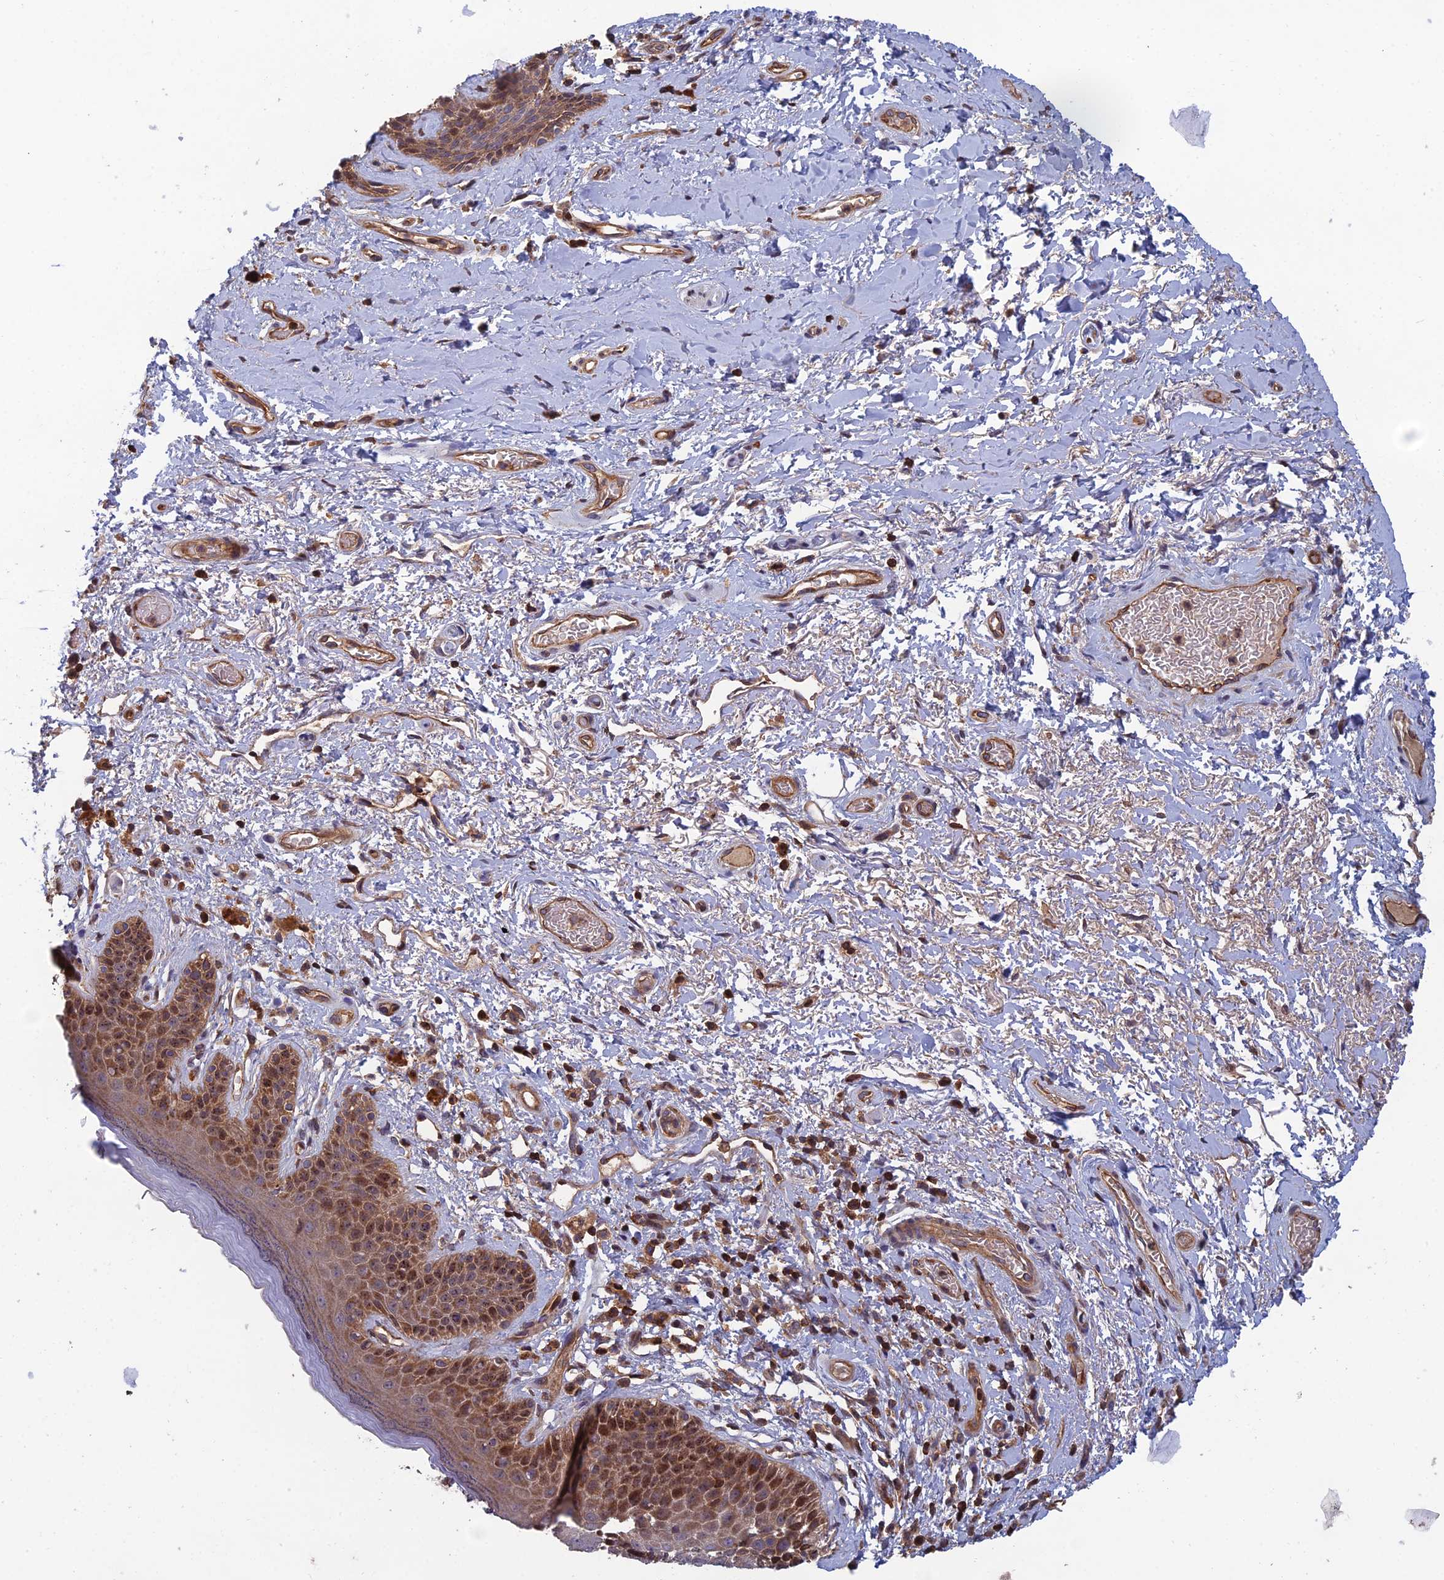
{"staining": {"intensity": "moderate", "quantity": ">75%", "location": "cytoplasmic/membranous"}, "tissue": "skin", "cell_type": "Epidermal cells", "image_type": "normal", "snomed": [{"axis": "morphology", "description": "Normal tissue, NOS"}, {"axis": "topography", "description": "Anal"}], "caption": "Protein expression analysis of unremarkable skin demonstrates moderate cytoplasmic/membranous staining in about >75% of epidermal cells. (DAB IHC with brightfield microscopy, high magnification).", "gene": "C15orf62", "patient": {"sex": "female", "age": 46}}